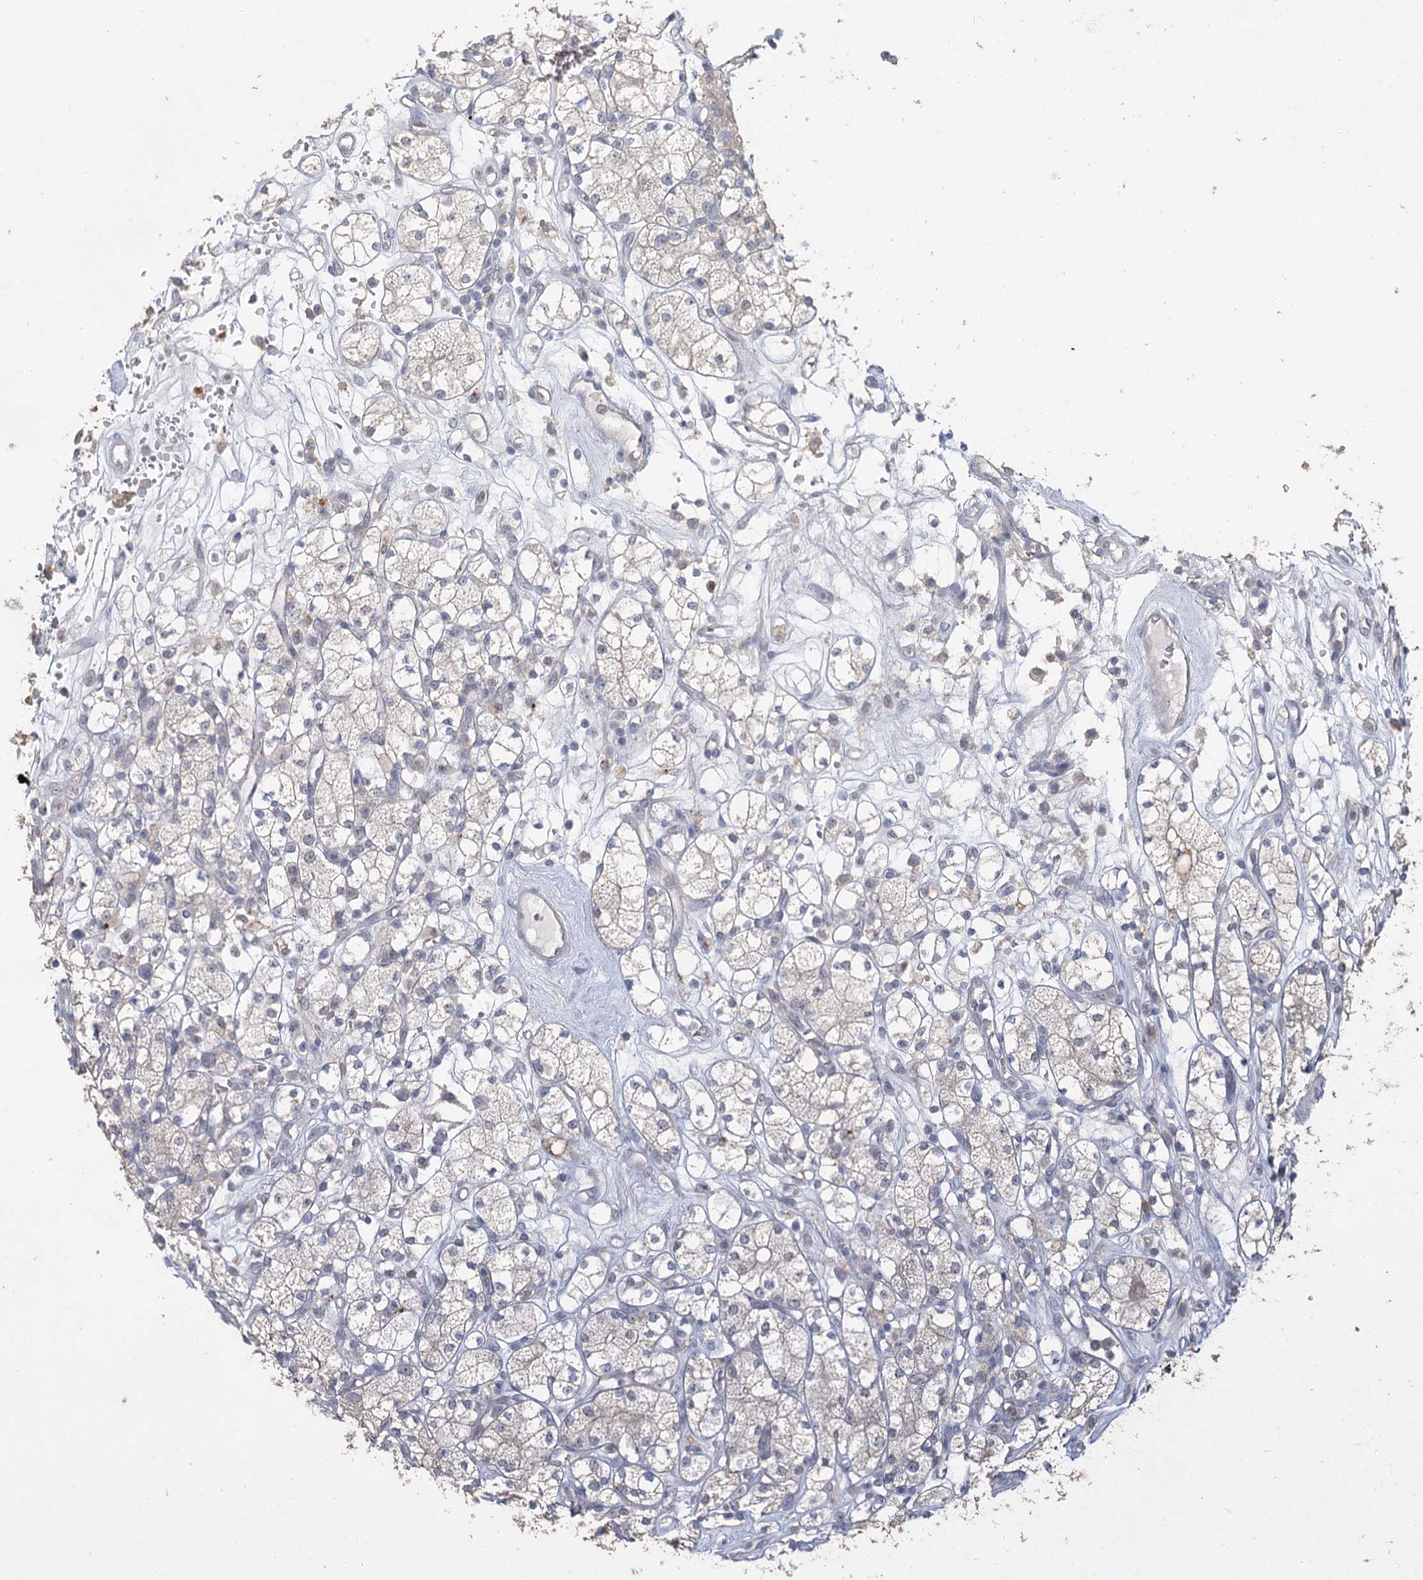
{"staining": {"intensity": "negative", "quantity": "none", "location": "none"}, "tissue": "renal cancer", "cell_type": "Tumor cells", "image_type": "cancer", "snomed": [{"axis": "morphology", "description": "Adenocarcinoma, NOS"}, {"axis": "topography", "description": "Kidney"}], "caption": "Immunohistochemical staining of human renal cancer demonstrates no significant positivity in tumor cells.", "gene": "ADK", "patient": {"sex": "male", "age": 77}}